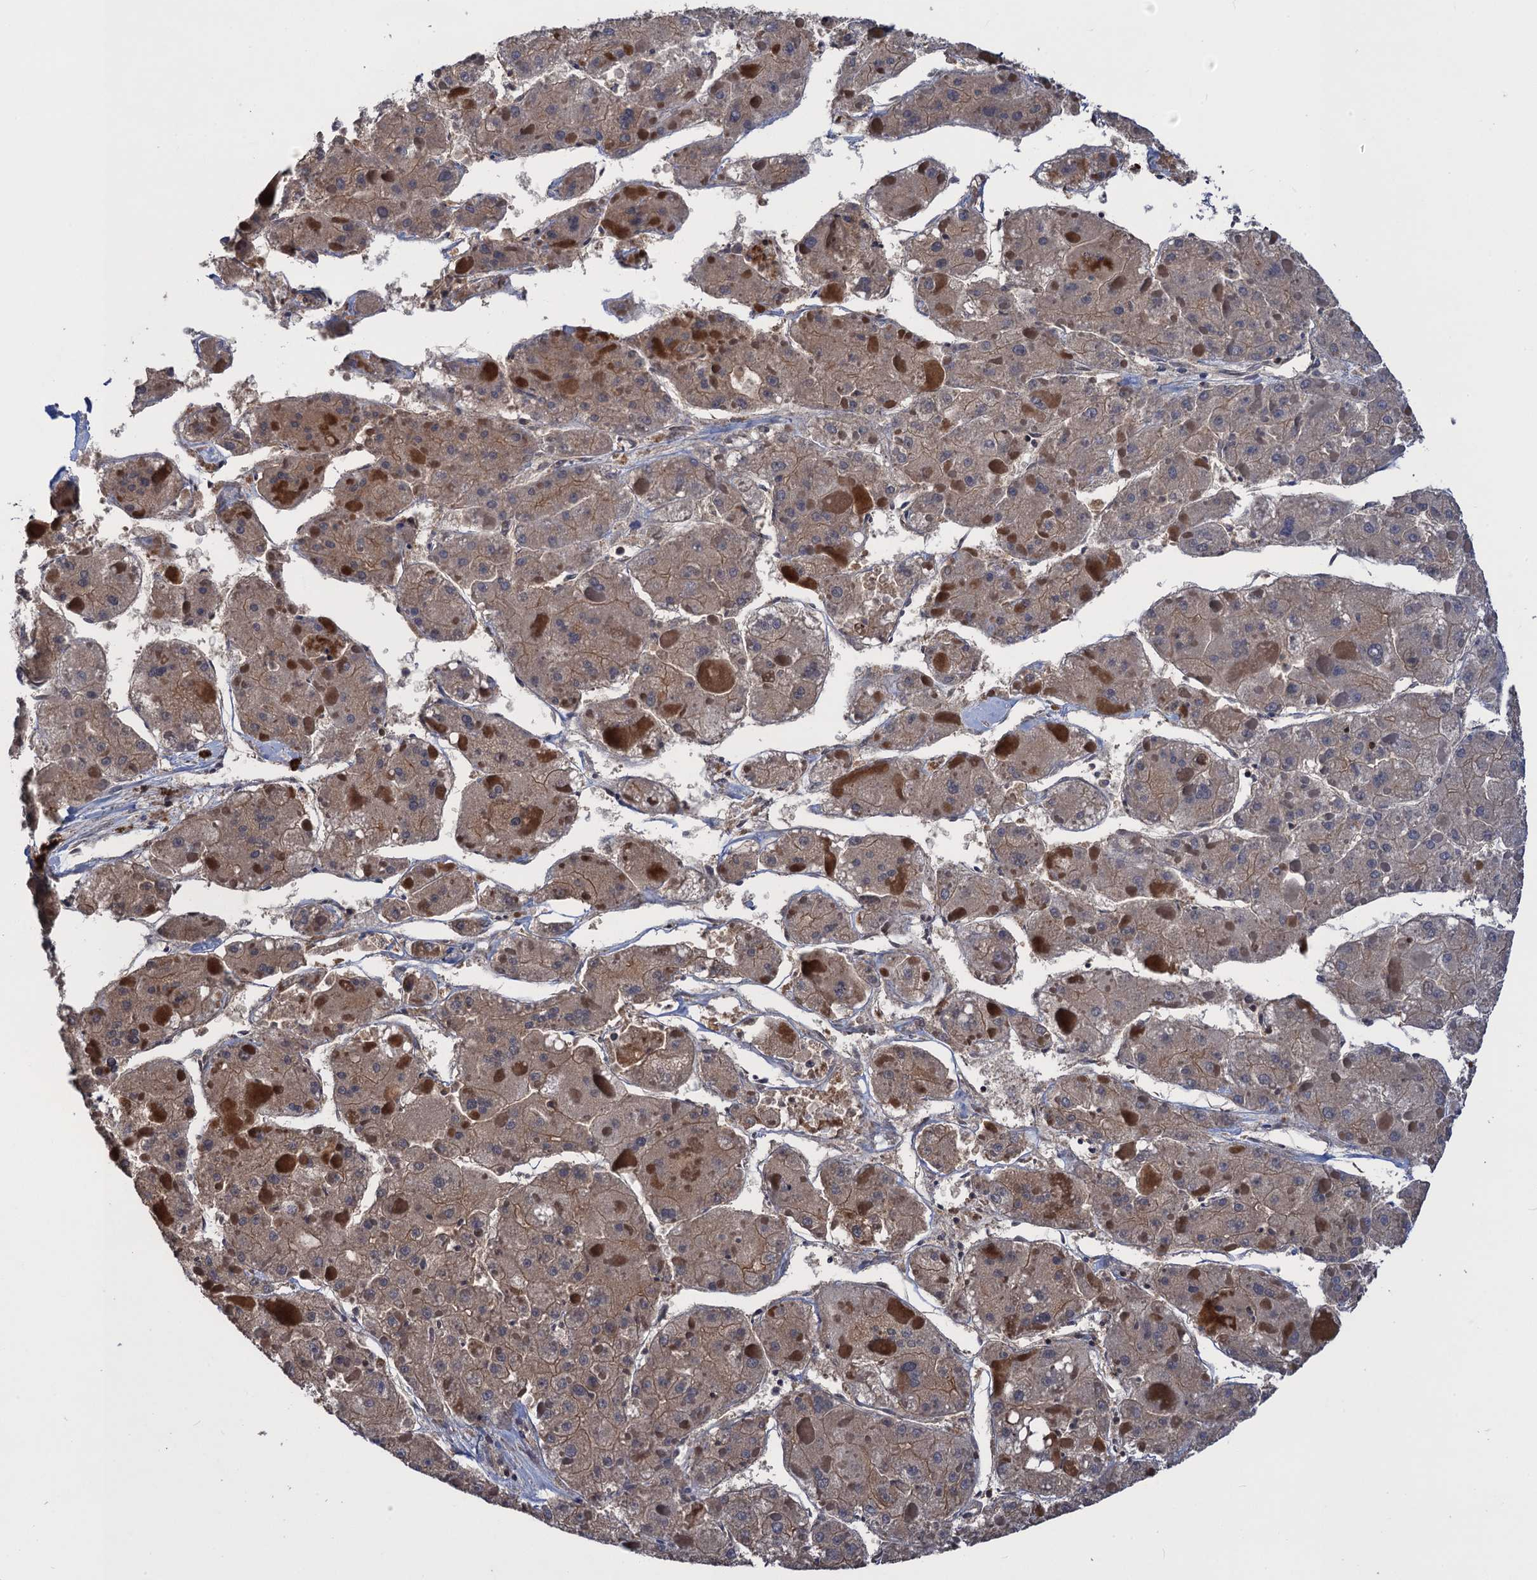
{"staining": {"intensity": "weak", "quantity": "25%-75%", "location": "cytoplasmic/membranous"}, "tissue": "liver cancer", "cell_type": "Tumor cells", "image_type": "cancer", "snomed": [{"axis": "morphology", "description": "Carcinoma, Hepatocellular, NOS"}, {"axis": "topography", "description": "Liver"}], "caption": "Weak cytoplasmic/membranous positivity is identified in about 25%-75% of tumor cells in hepatocellular carcinoma (liver).", "gene": "DGKA", "patient": {"sex": "female", "age": 73}}